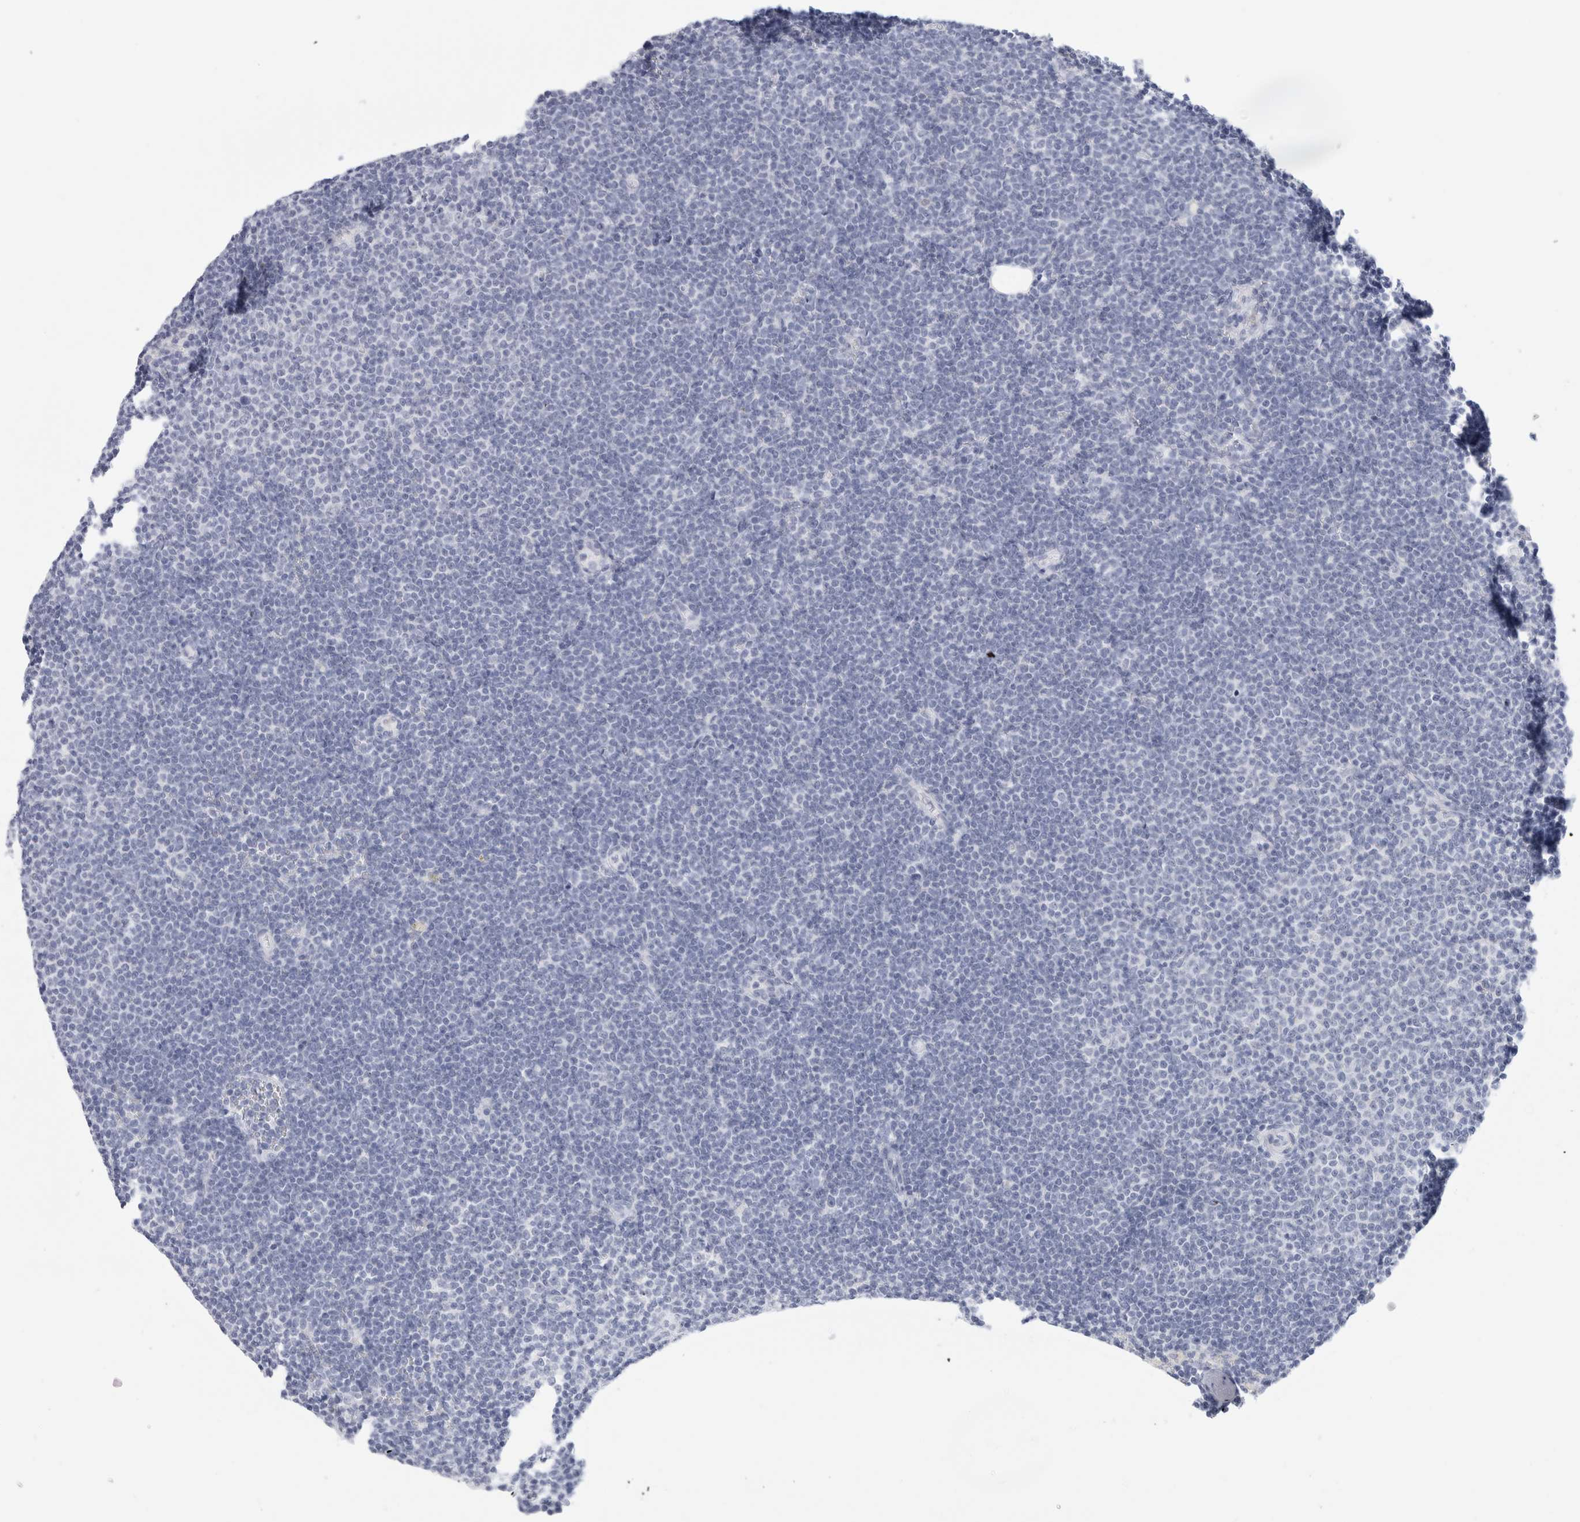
{"staining": {"intensity": "negative", "quantity": "none", "location": "none"}, "tissue": "lymphoma", "cell_type": "Tumor cells", "image_type": "cancer", "snomed": [{"axis": "morphology", "description": "Malignant lymphoma, non-Hodgkin's type, Low grade"}, {"axis": "topography", "description": "Lymph node"}], "caption": "IHC of human malignant lymphoma, non-Hodgkin's type (low-grade) exhibits no expression in tumor cells.", "gene": "MUC15", "patient": {"sex": "female", "age": 53}}